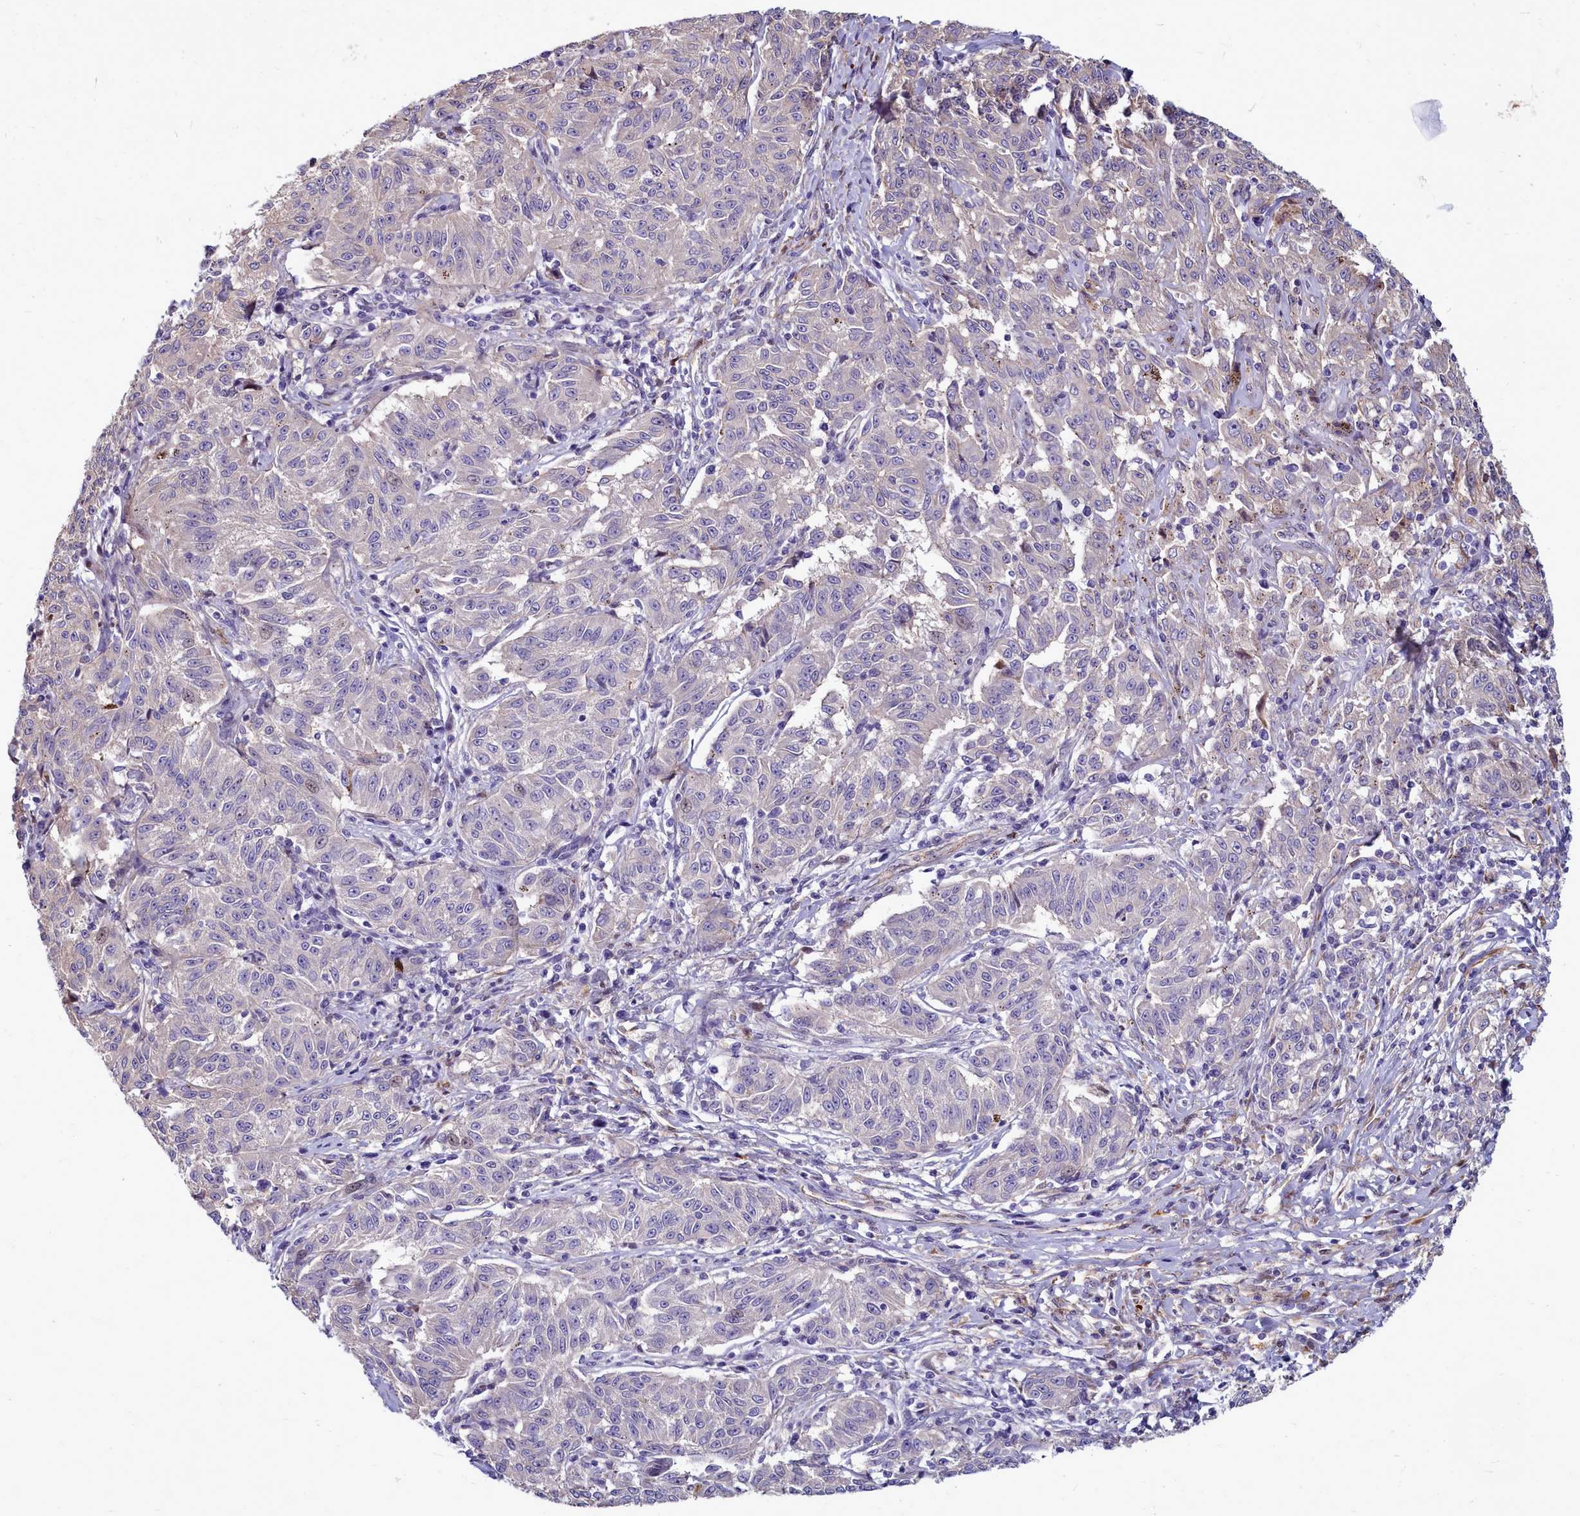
{"staining": {"intensity": "negative", "quantity": "none", "location": "none"}, "tissue": "melanoma", "cell_type": "Tumor cells", "image_type": "cancer", "snomed": [{"axis": "morphology", "description": "Malignant melanoma, NOS"}, {"axis": "topography", "description": "Skin"}], "caption": "IHC histopathology image of human melanoma stained for a protein (brown), which displays no expression in tumor cells.", "gene": "TTC5", "patient": {"sex": "female", "age": 72}}